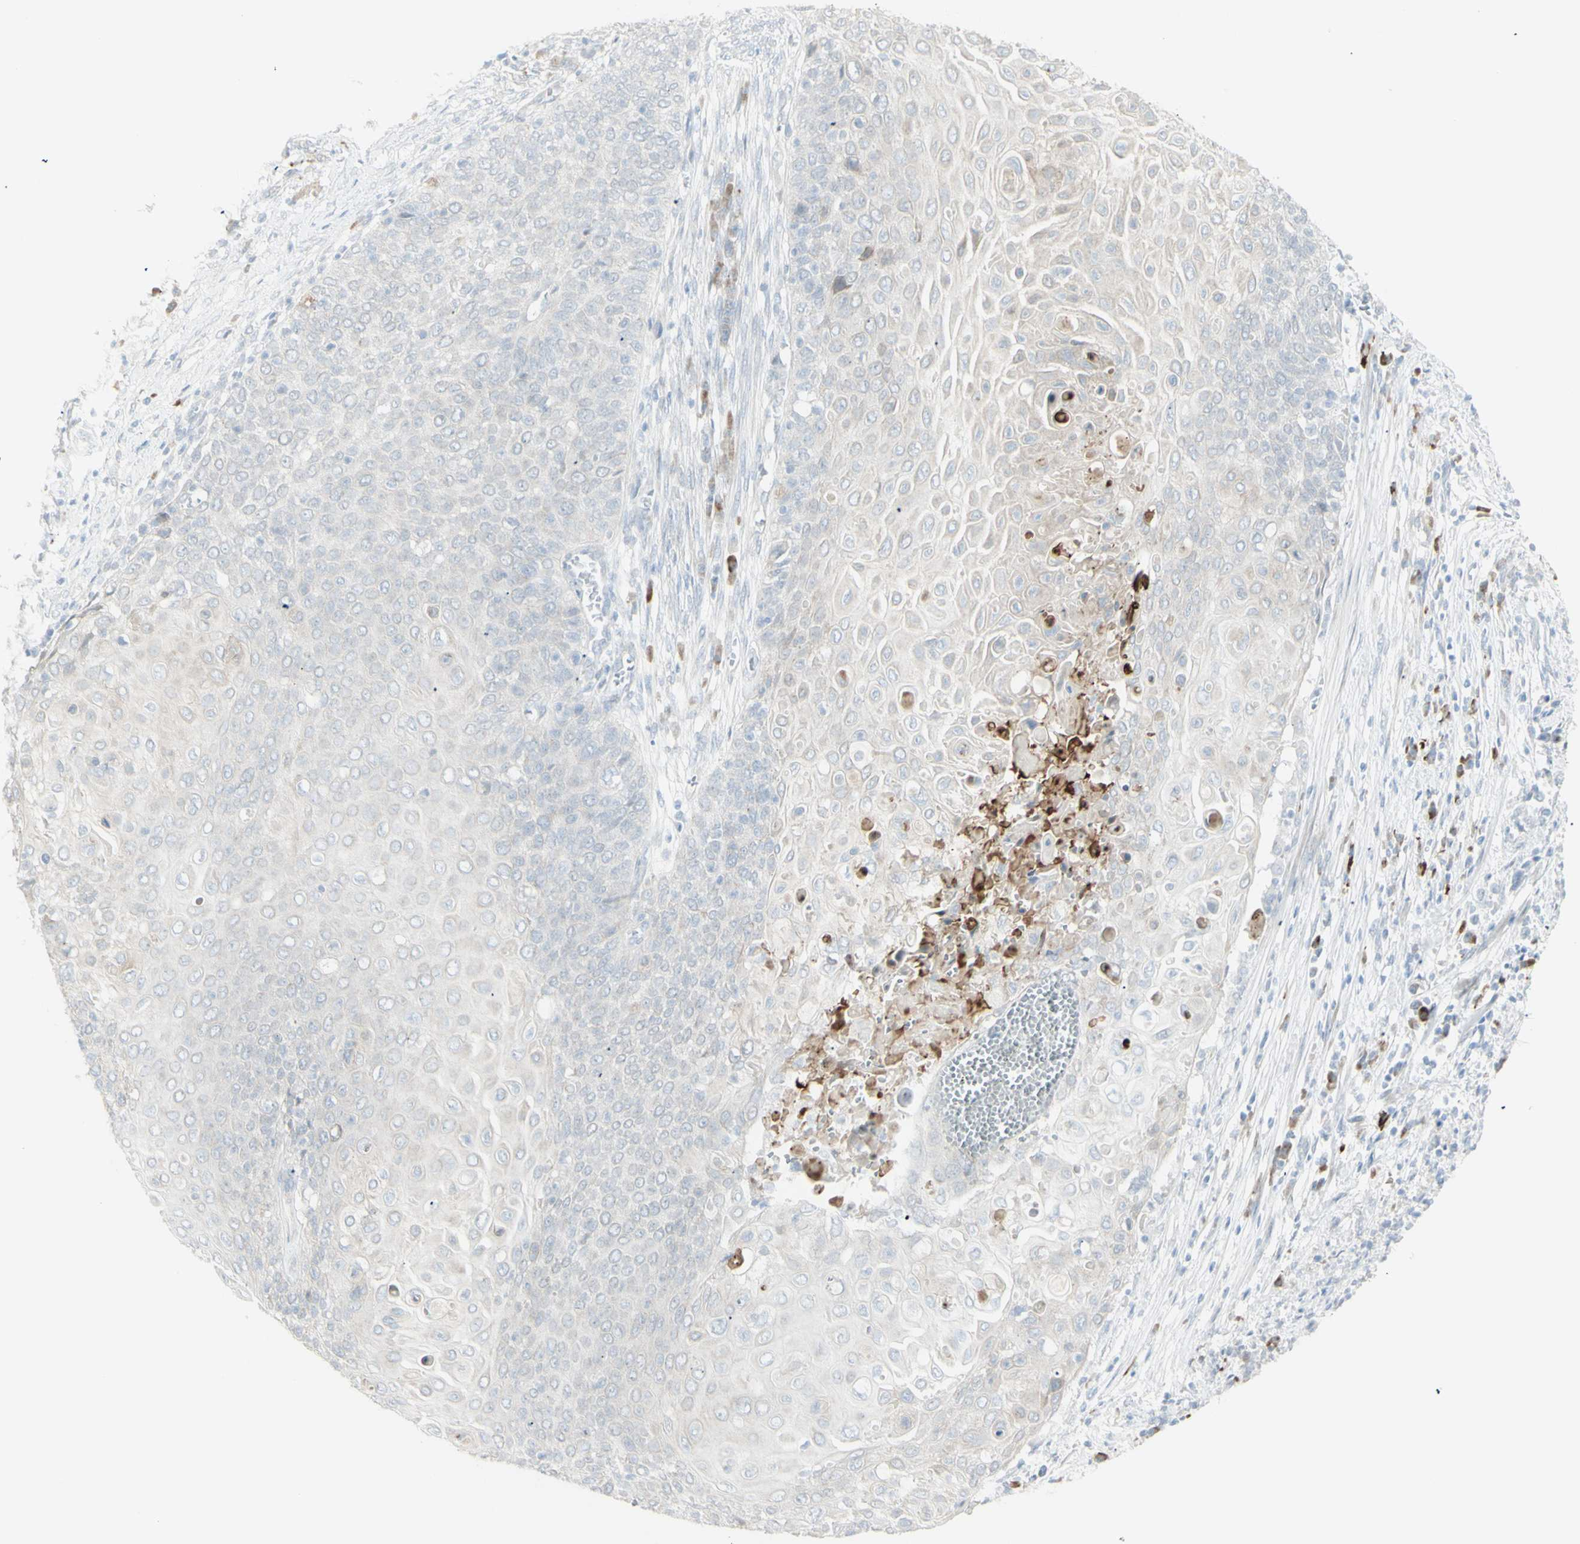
{"staining": {"intensity": "negative", "quantity": "none", "location": "none"}, "tissue": "cervical cancer", "cell_type": "Tumor cells", "image_type": "cancer", "snomed": [{"axis": "morphology", "description": "Squamous cell carcinoma, NOS"}, {"axis": "topography", "description": "Cervix"}], "caption": "DAB (3,3'-diaminobenzidine) immunohistochemical staining of human cervical squamous cell carcinoma reveals no significant expression in tumor cells.", "gene": "NDST4", "patient": {"sex": "female", "age": 39}}